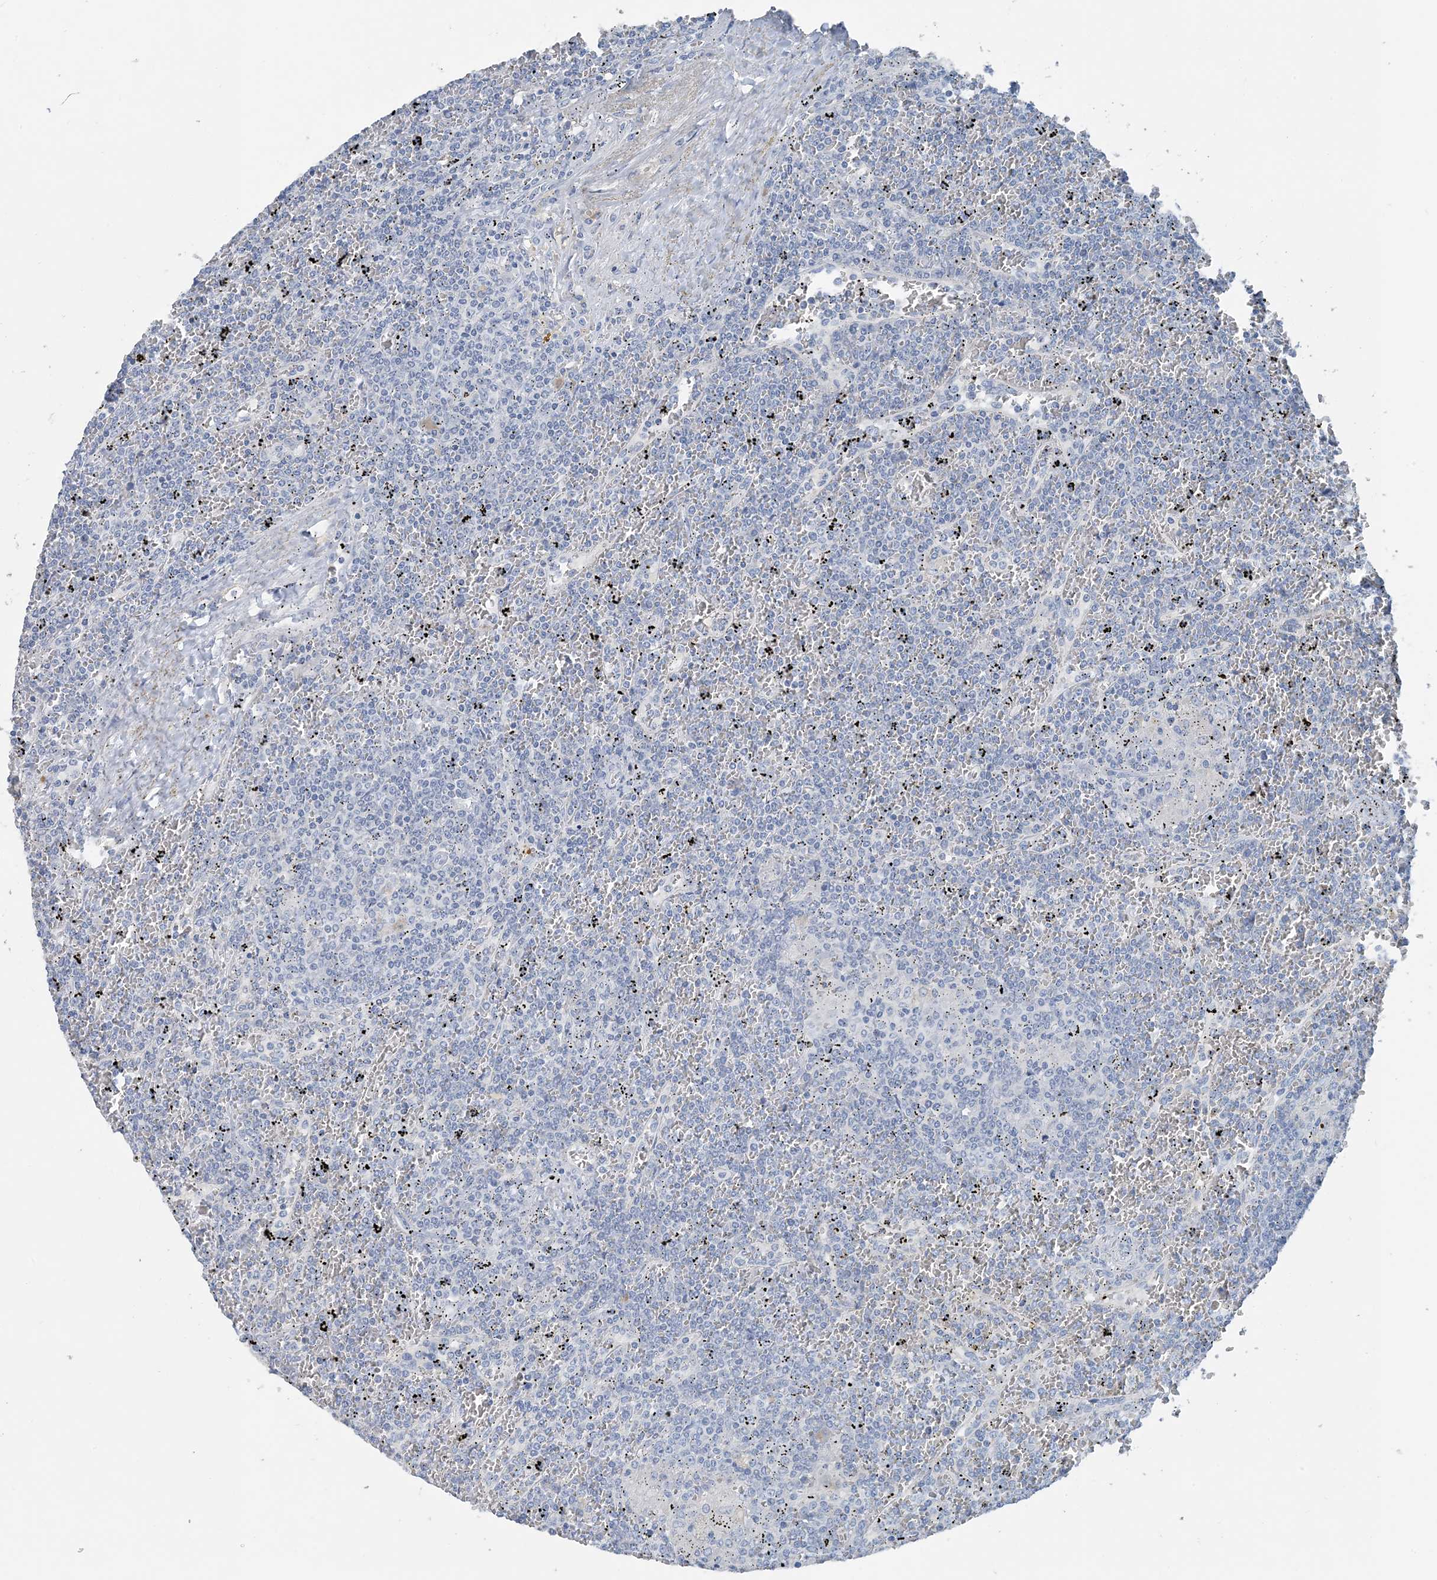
{"staining": {"intensity": "negative", "quantity": "none", "location": "none"}, "tissue": "lymphoma", "cell_type": "Tumor cells", "image_type": "cancer", "snomed": [{"axis": "morphology", "description": "Malignant lymphoma, non-Hodgkin's type, Low grade"}, {"axis": "topography", "description": "Spleen"}], "caption": "The histopathology image exhibits no significant positivity in tumor cells of malignant lymphoma, non-Hodgkin's type (low-grade).", "gene": "CTRL", "patient": {"sex": "female", "age": 19}}